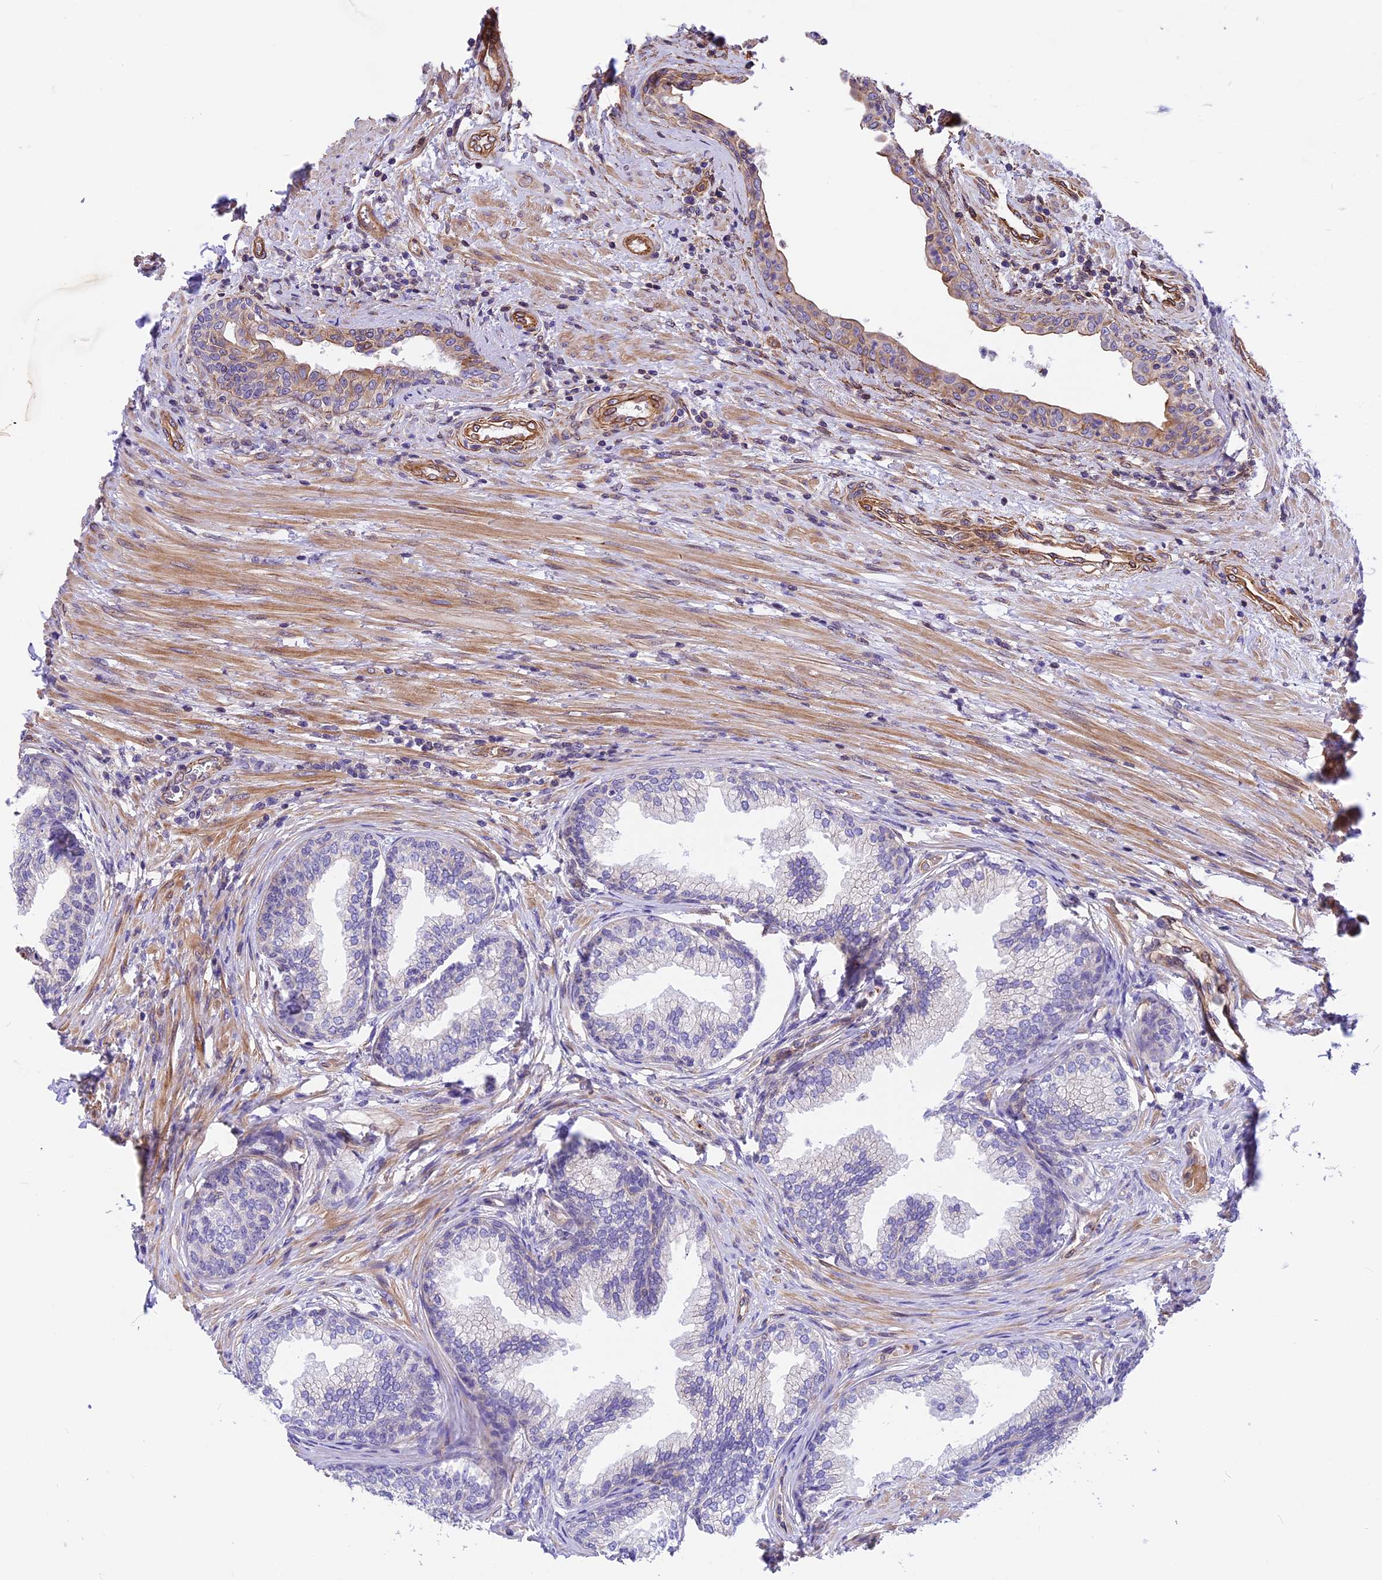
{"staining": {"intensity": "weak", "quantity": "25%-75%", "location": "cytoplasmic/membranous"}, "tissue": "prostate", "cell_type": "Glandular cells", "image_type": "normal", "snomed": [{"axis": "morphology", "description": "Normal tissue, NOS"}, {"axis": "topography", "description": "Prostate"}], "caption": "Prostate stained with DAB (3,3'-diaminobenzidine) immunohistochemistry displays low levels of weak cytoplasmic/membranous expression in about 25%-75% of glandular cells. The protein is stained brown, and the nuclei are stained in blue (DAB (3,3'-diaminobenzidine) IHC with brightfield microscopy, high magnification).", "gene": "MED20", "patient": {"sex": "male", "age": 76}}